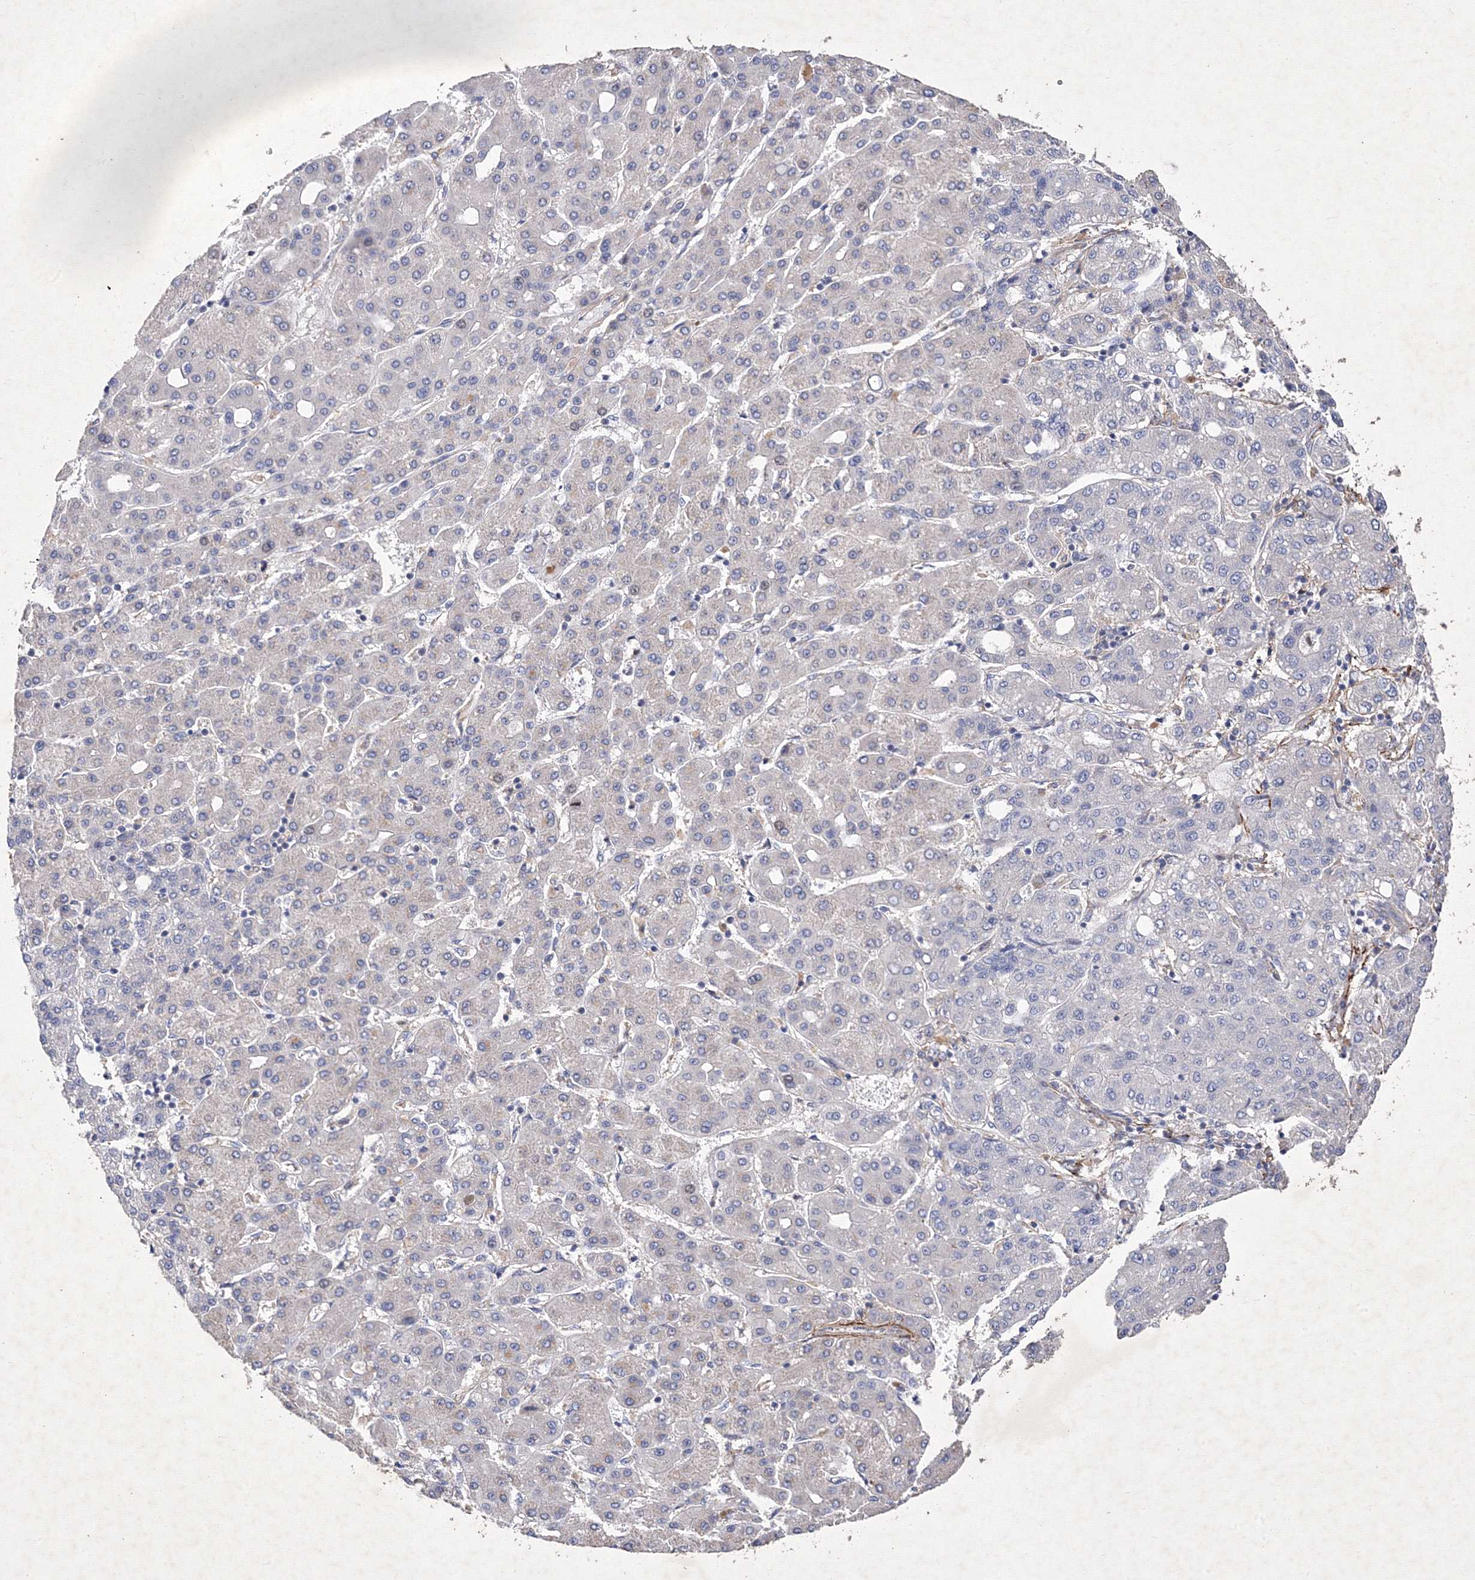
{"staining": {"intensity": "negative", "quantity": "none", "location": "none"}, "tissue": "liver cancer", "cell_type": "Tumor cells", "image_type": "cancer", "snomed": [{"axis": "morphology", "description": "Carcinoma, Hepatocellular, NOS"}, {"axis": "topography", "description": "Liver"}], "caption": "Immunohistochemistry photomicrograph of human liver cancer stained for a protein (brown), which reveals no expression in tumor cells.", "gene": "SNX18", "patient": {"sex": "male", "age": 65}}